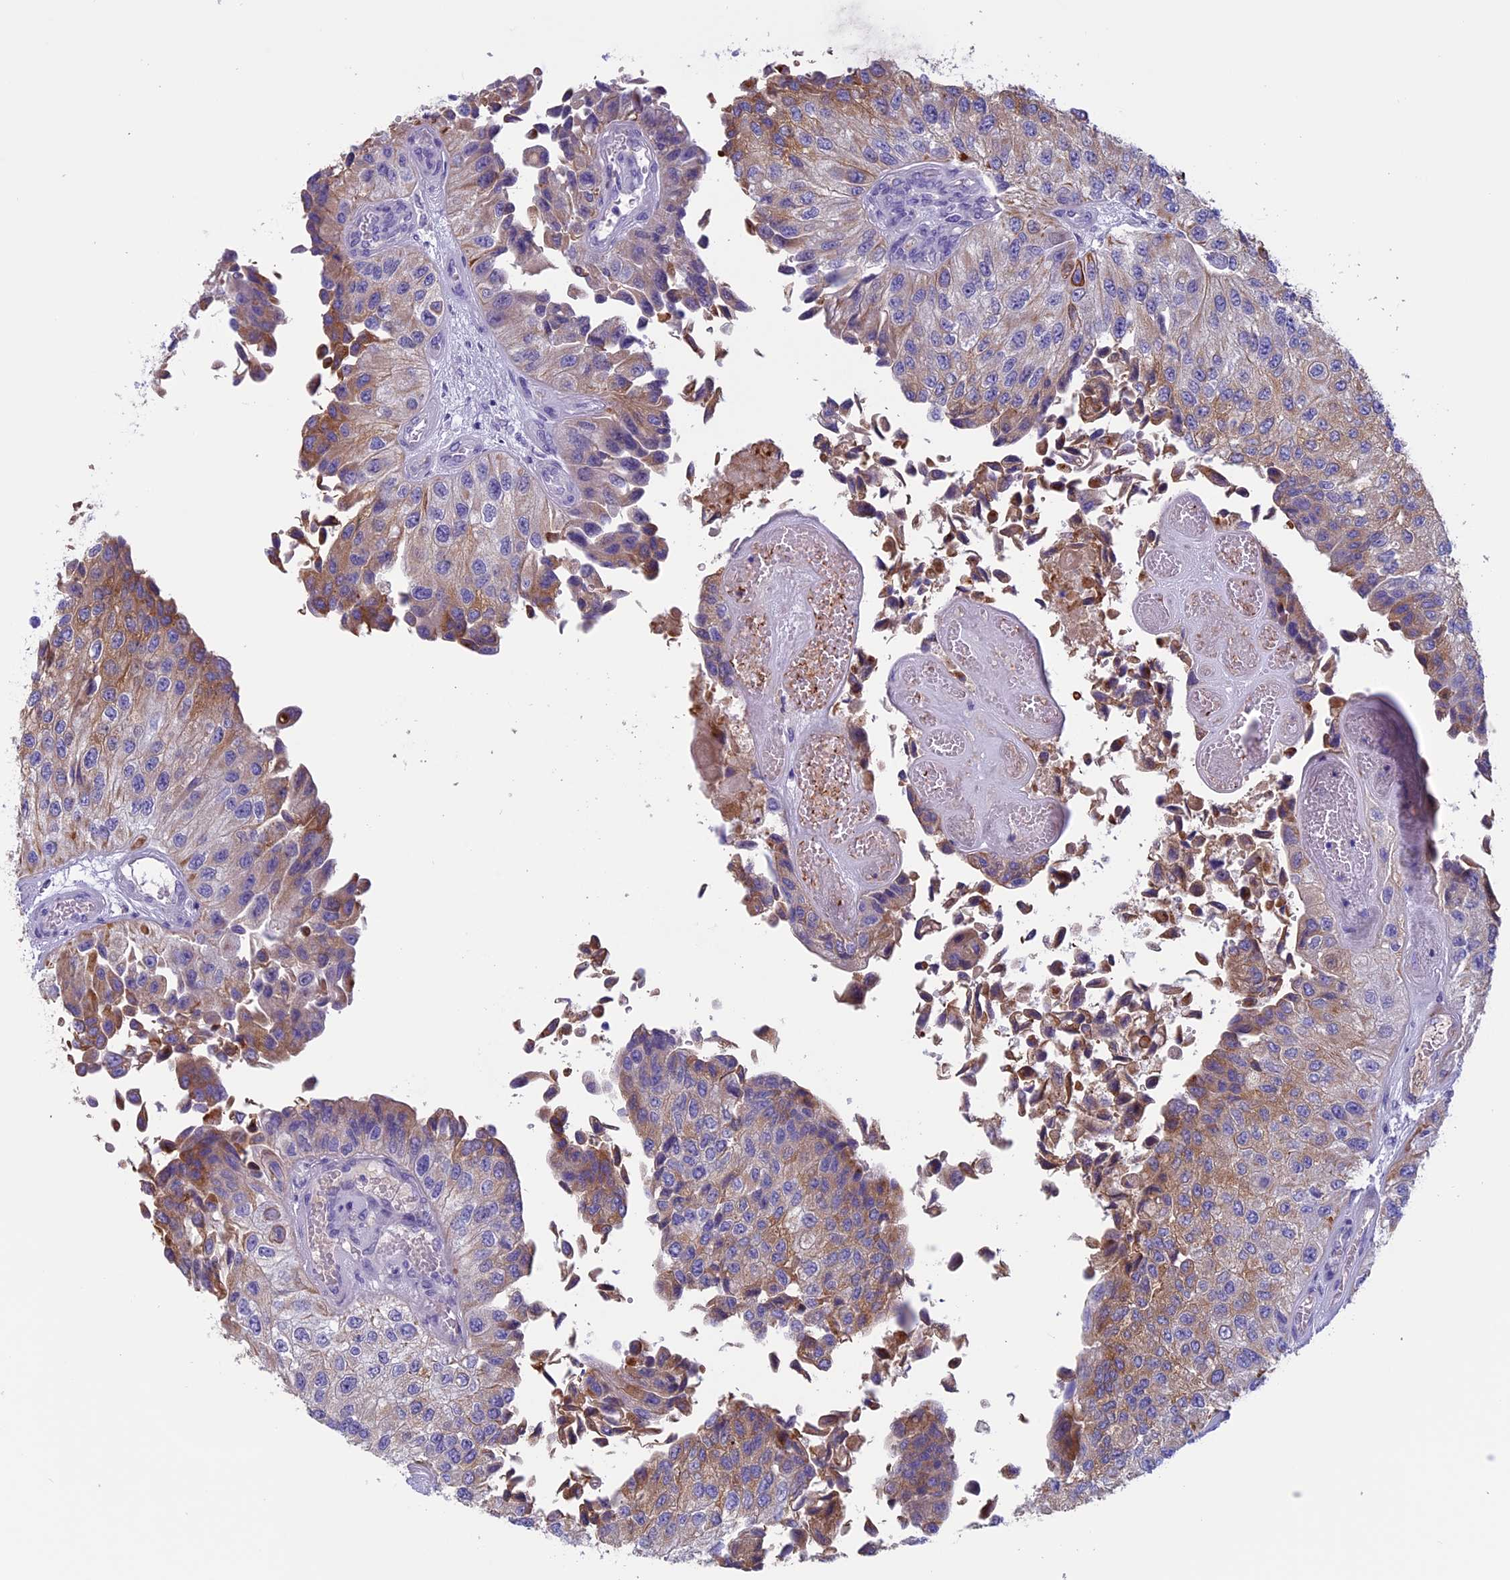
{"staining": {"intensity": "moderate", "quantity": "25%-75%", "location": "cytoplasmic/membranous"}, "tissue": "urothelial cancer", "cell_type": "Tumor cells", "image_type": "cancer", "snomed": [{"axis": "morphology", "description": "Urothelial carcinoma, High grade"}, {"axis": "topography", "description": "Kidney"}, {"axis": "topography", "description": "Urinary bladder"}], "caption": "Tumor cells exhibit medium levels of moderate cytoplasmic/membranous expression in approximately 25%-75% of cells in urothelial carcinoma (high-grade).", "gene": "ANGPTL2", "patient": {"sex": "male", "age": 77}}